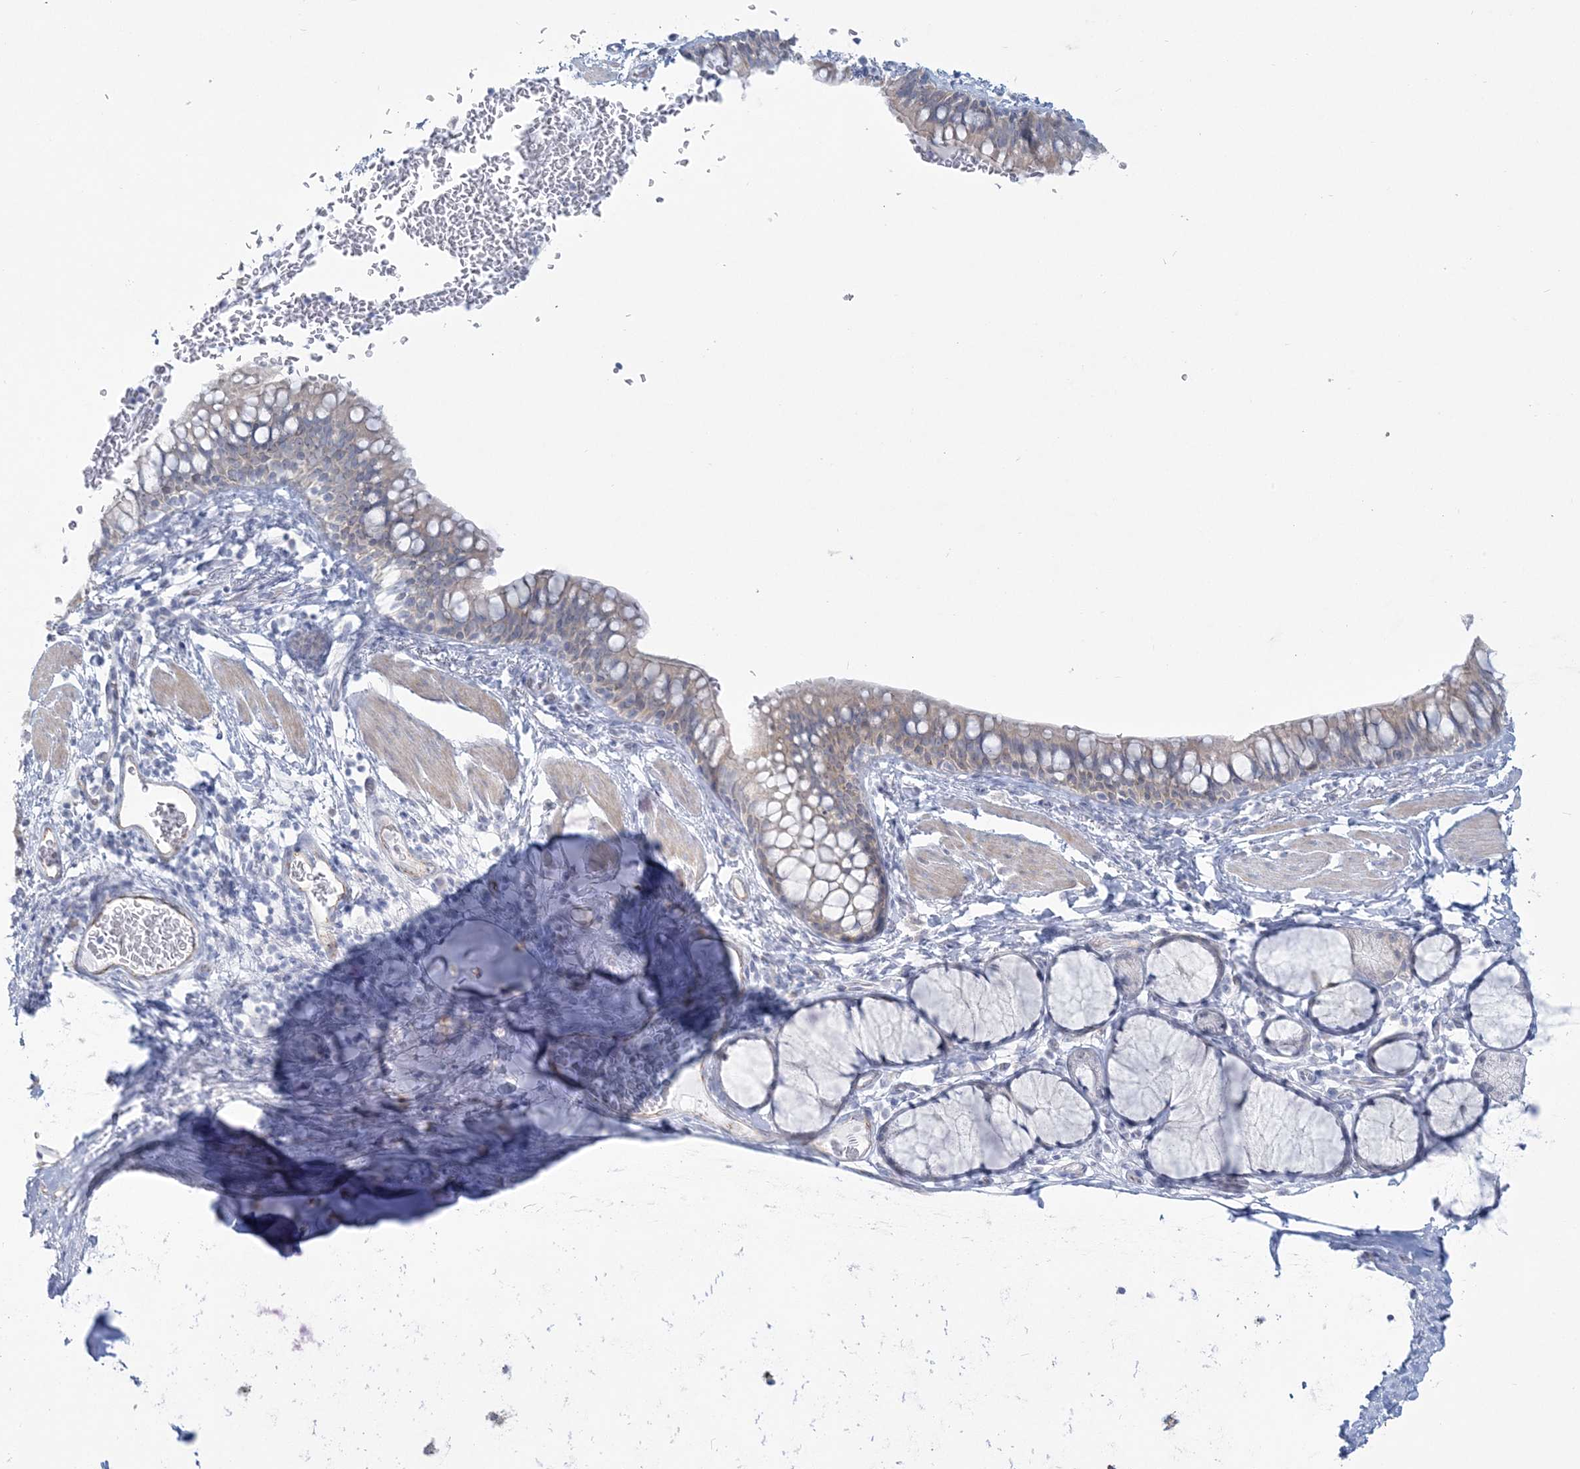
{"staining": {"intensity": "negative", "quantity": "none", "location": "none"}, "tissue": "bronchus", "cell_type": "Respiratory epithelial cells", "image_type": "normal", "snomed": [{"axis": "morphology", "description": "Normal tissue, NOS"}, {"axis": "topography", "description": "Cartilage tissue"}, {"axis": "topography", "description": "Bronchus"}], "caption": "There is no significant positivity in respiratory epithelial cells of bronchus. The staining was performed using DAB to visualize the protein expression in brown, while the nuclei were stained in blue with hematoxylin (Magnification: 20x).", "gene": "ENSG00000288637", "patient": {"sex": "female", "age": 36}}